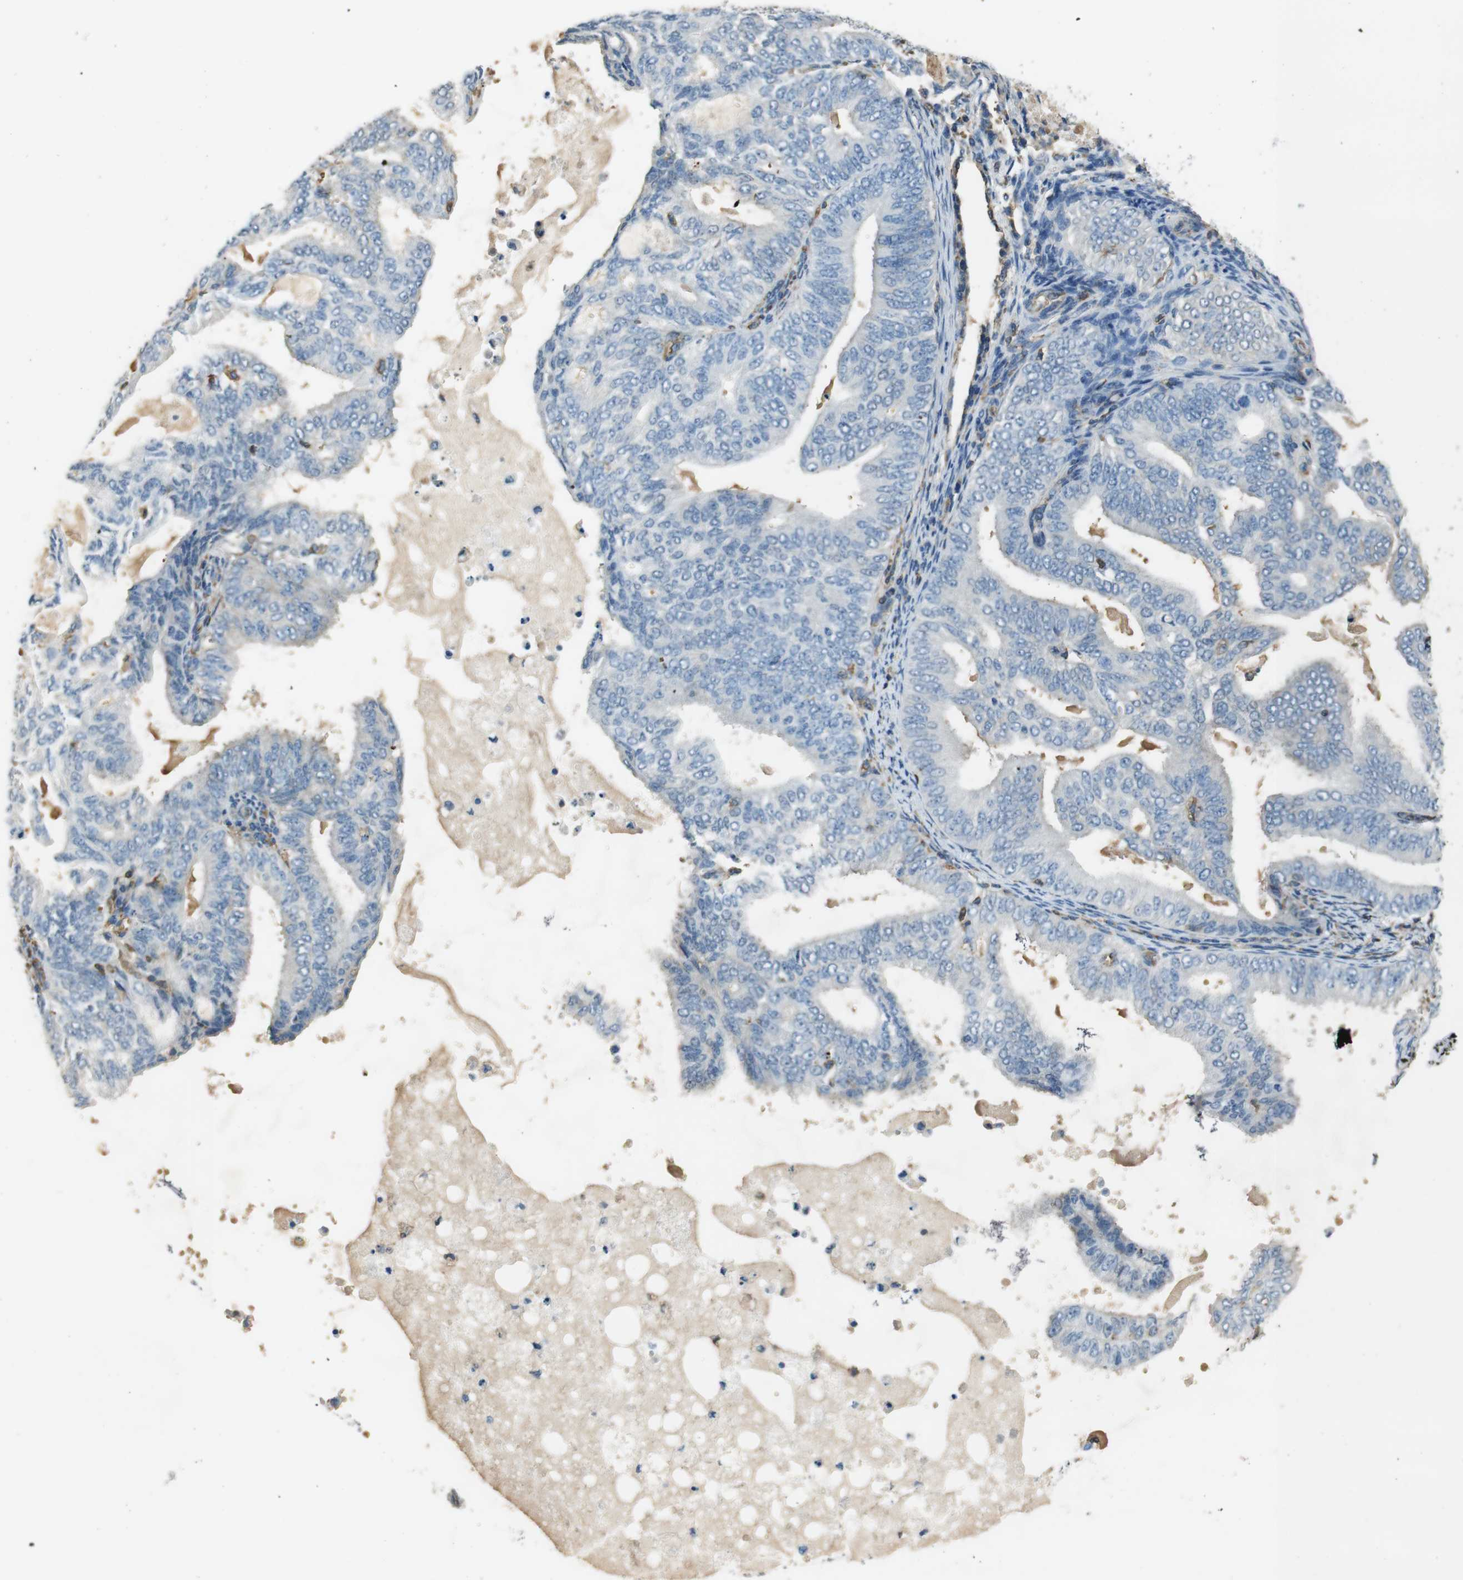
{"staining": {"intensity": "negative", "quantity": "none", "location": "none"}, "tissue": "endometrial cancer", "cell_type": "Tumor cells", "image_type": "cancer", "snomed": [{"axis": "morphology", "description": "Adenocarcinoma, NOS"}, {"axis": "topography", "description": "Endometrium"}], "caption": "Image shows no protein positivity in tumor cells of endometrial cancer tissue. (Immunohistochemistry, brightfield microscopy, high magnification).", "gene": "FCAR", "patient": {"sex": "female", "age": 58}}